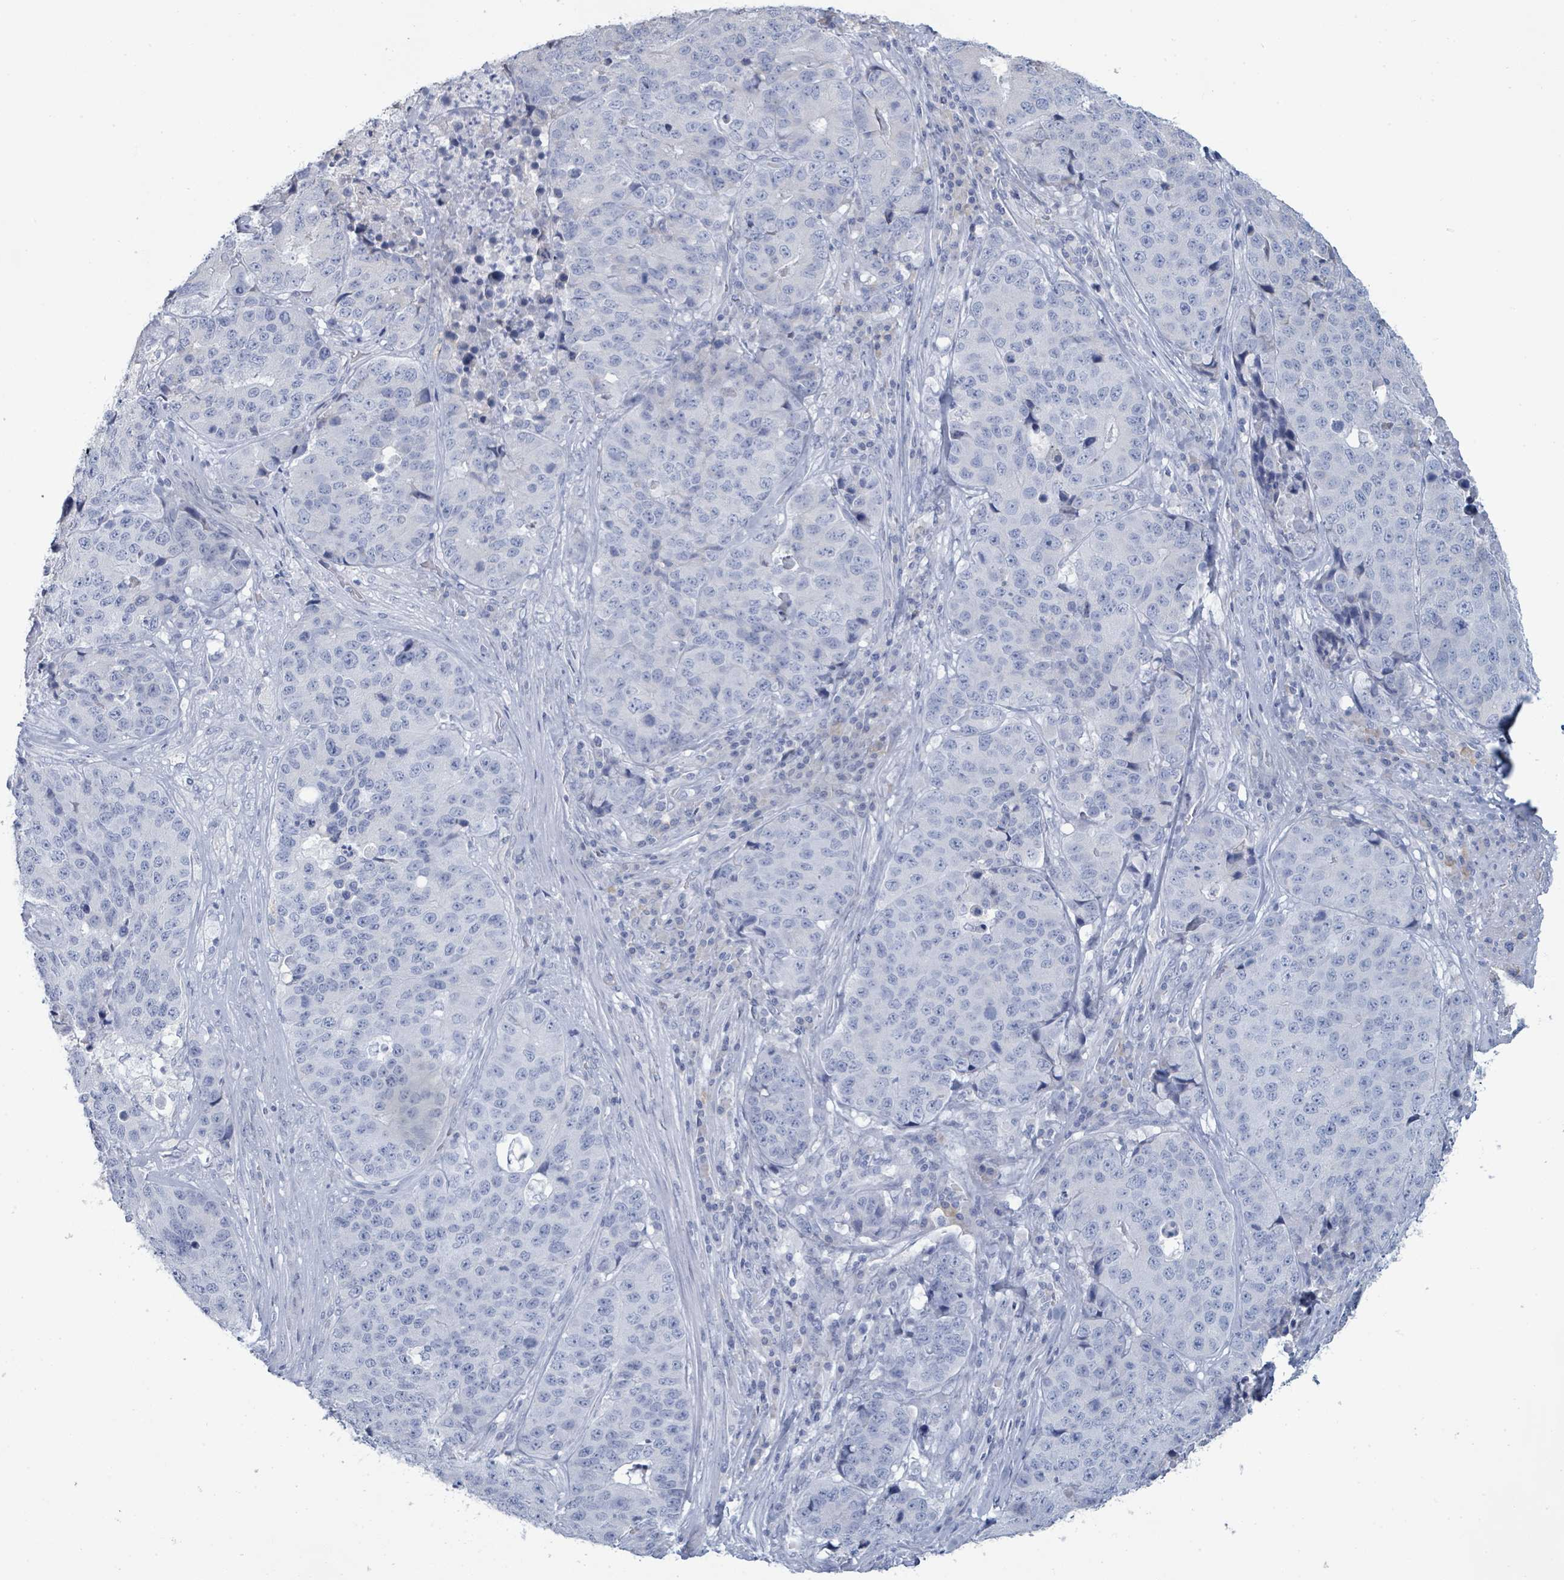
{"staining": {"intensity": "negative", "quantity": "none", "location": "none"}, "tissue": "stomach cancer", "cell_type": "Tumor cells", "image_type": "cancer", "snomed": [{"axis": "morphology", "description": "Adenocarcinoma, NOS"}, {"axis": "topography", "description": "Stomach"}], "caption": "DAB (3,3'-diaminobenzidine) immunohistochemical staining of human stomach cancer (adenocarcinoma) reveals no significant staining in tumor cells. The staining is performed using DAB brown chromogen with nuclei counter-stained in using hematoxylin.", "gene": "PGA3", "patient": {"sex": "male", "age": 71}}